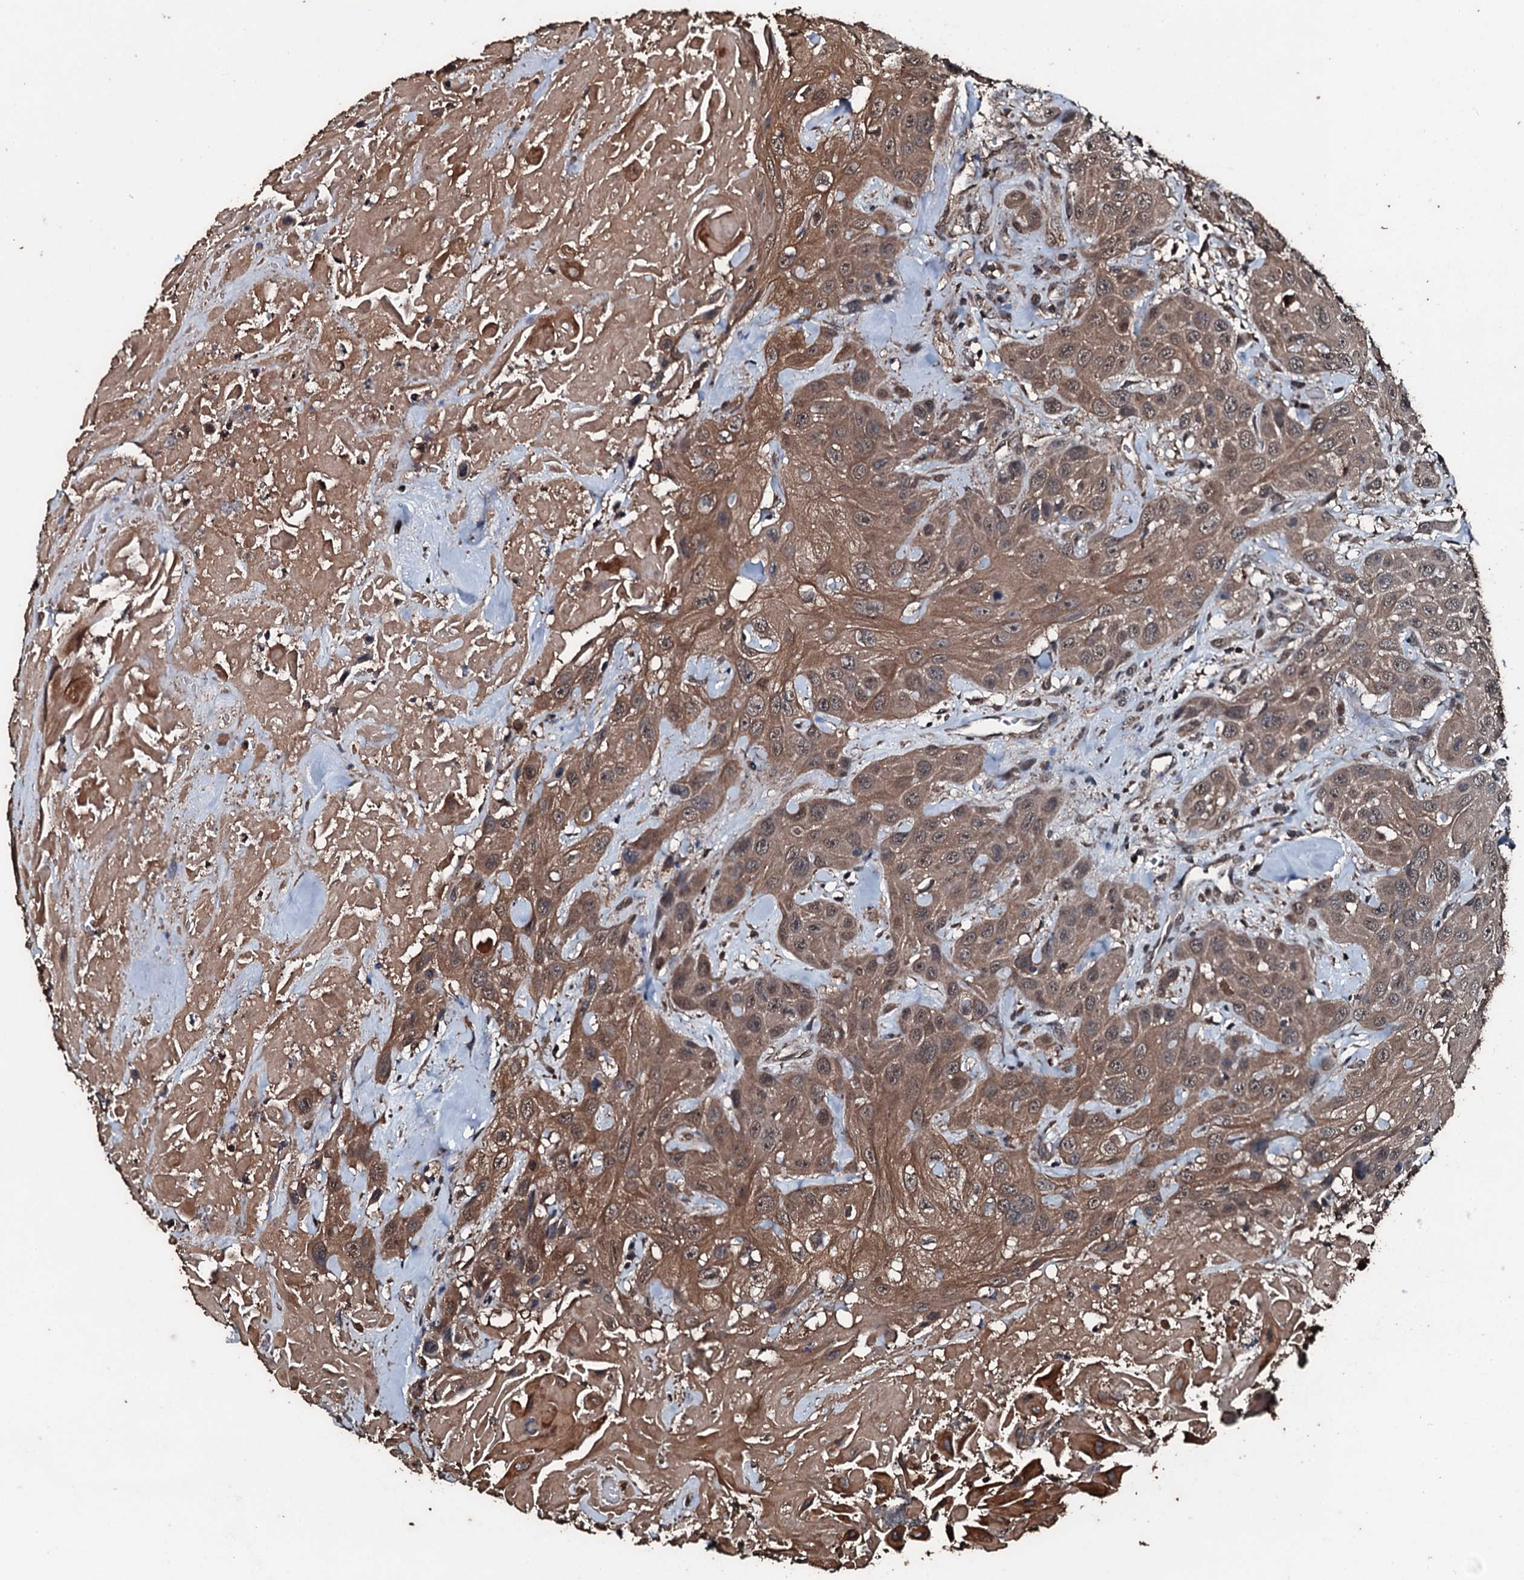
{"staining": {"intensity": "moderate", "quantity": ">75%", "location": "cytoplasmic/membranous,nuclear"}, "tissue": "head and neck cancer", "cell_type": "Tumor cells", "image_type": "cancer", "snomed": [{"axis": "morphology", "description": "Squamous cell carcinoma, NOS"}, {"axis": "topography", "description": "Head-Neck"}], "caption": "Immunohistochemistry of human head and neck squamous cell carcinoma shows medium levels of moderate cytoplasmic/membranous and nuclear expression in approximately >75% of tumor cells. (brown staining indicates protein expression, while blue staining denotes nuclei).", "gene": "FAAP24", "patient": {"sex": "male", "age": 81}}